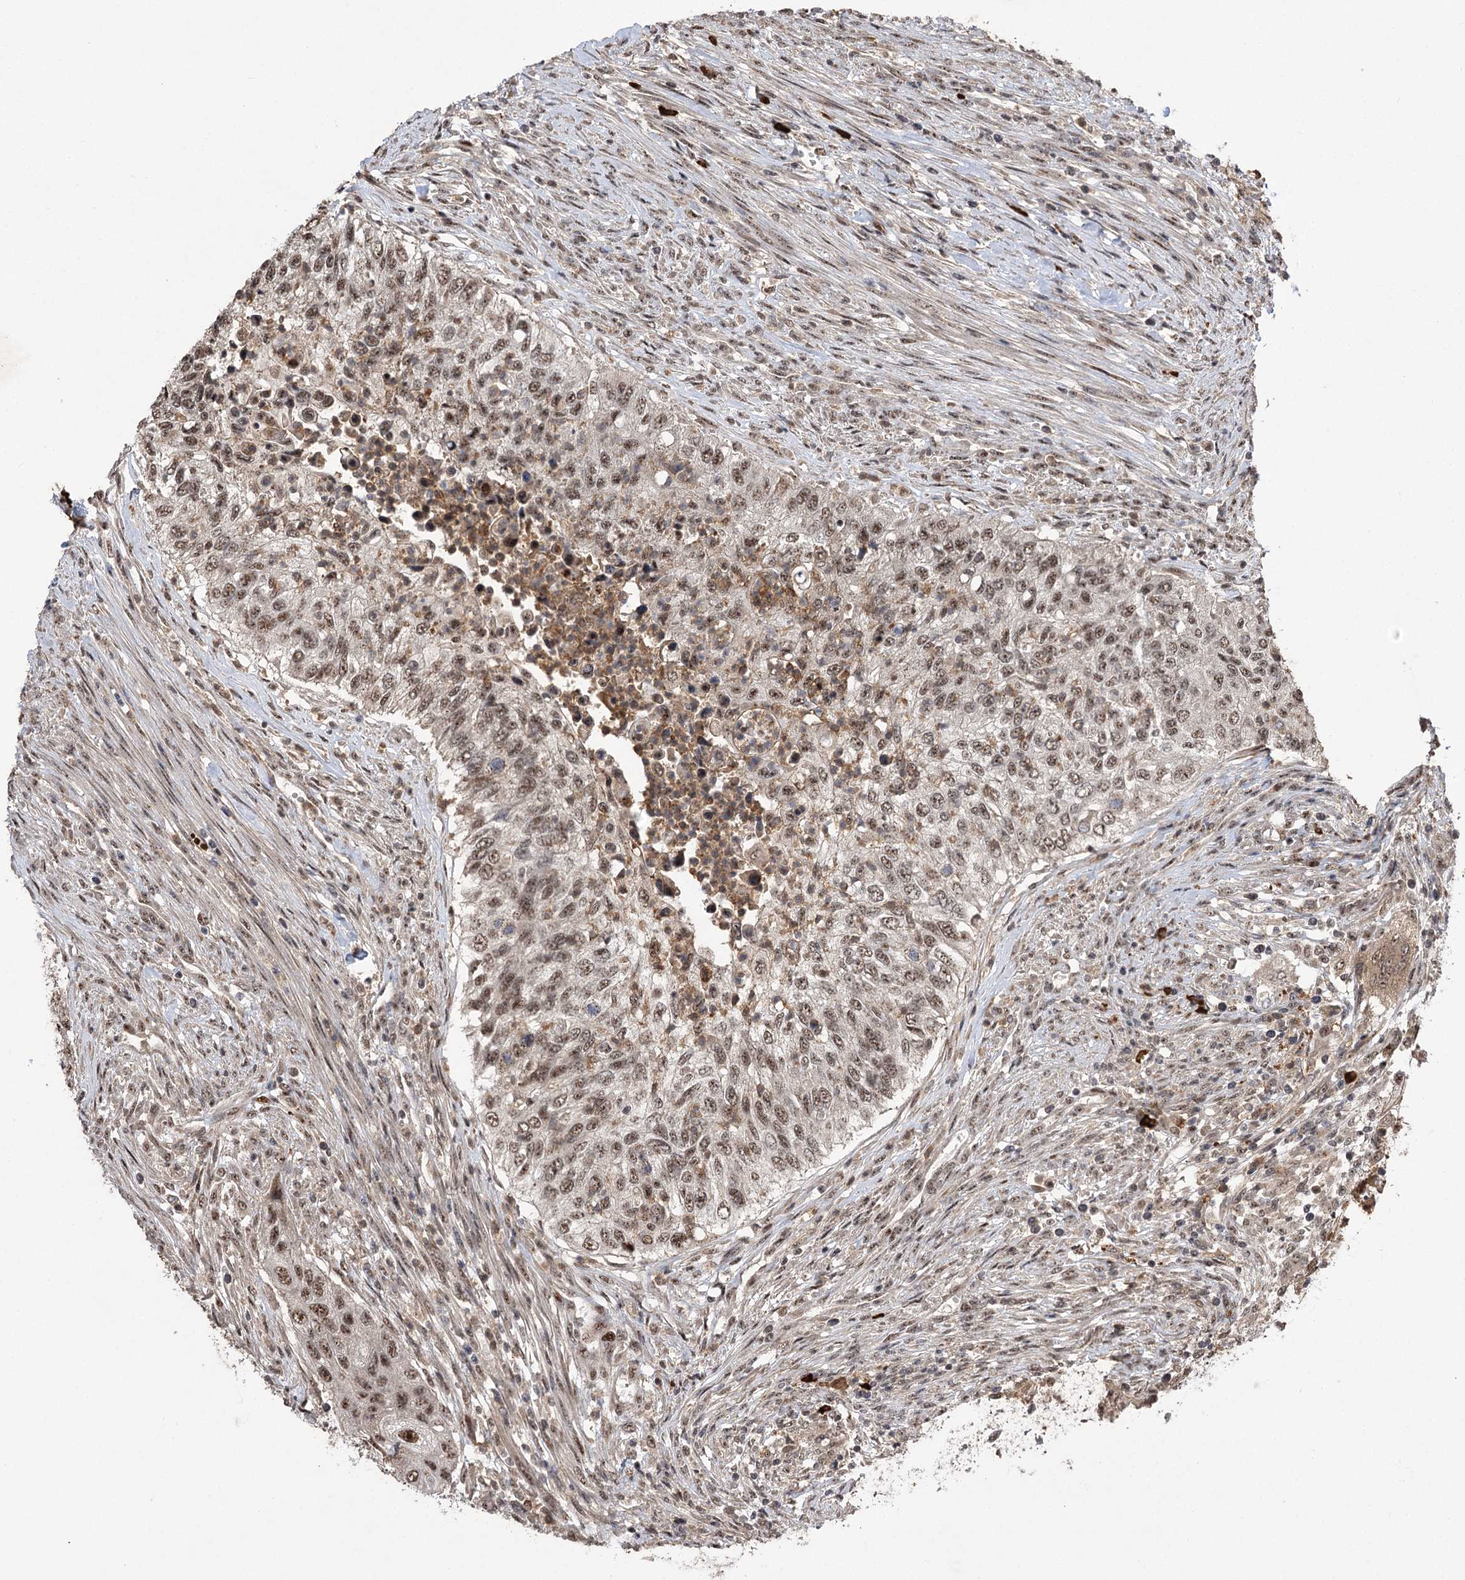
{"staining": {"intensity": "weak", "quantity": ">75%", "location": "nuclear"}, "tissue": "urothelial cancer", "cell_type": "Tumor cells", "image_type": "cancer", "snomed": [{"axis": "morphology", "description": "Urothelial carcinoma, High grade"}, {"axis": "topography", "description": "Urinary bladder"}], "caption": "There is low levels of weak nuclear positivity in tumor cells of urothelial cancer, as demonstrated by immunohistochemical staining (brown color).", "gene": "PYROXD1", "patient": {"sex": "female", "age": 60}}